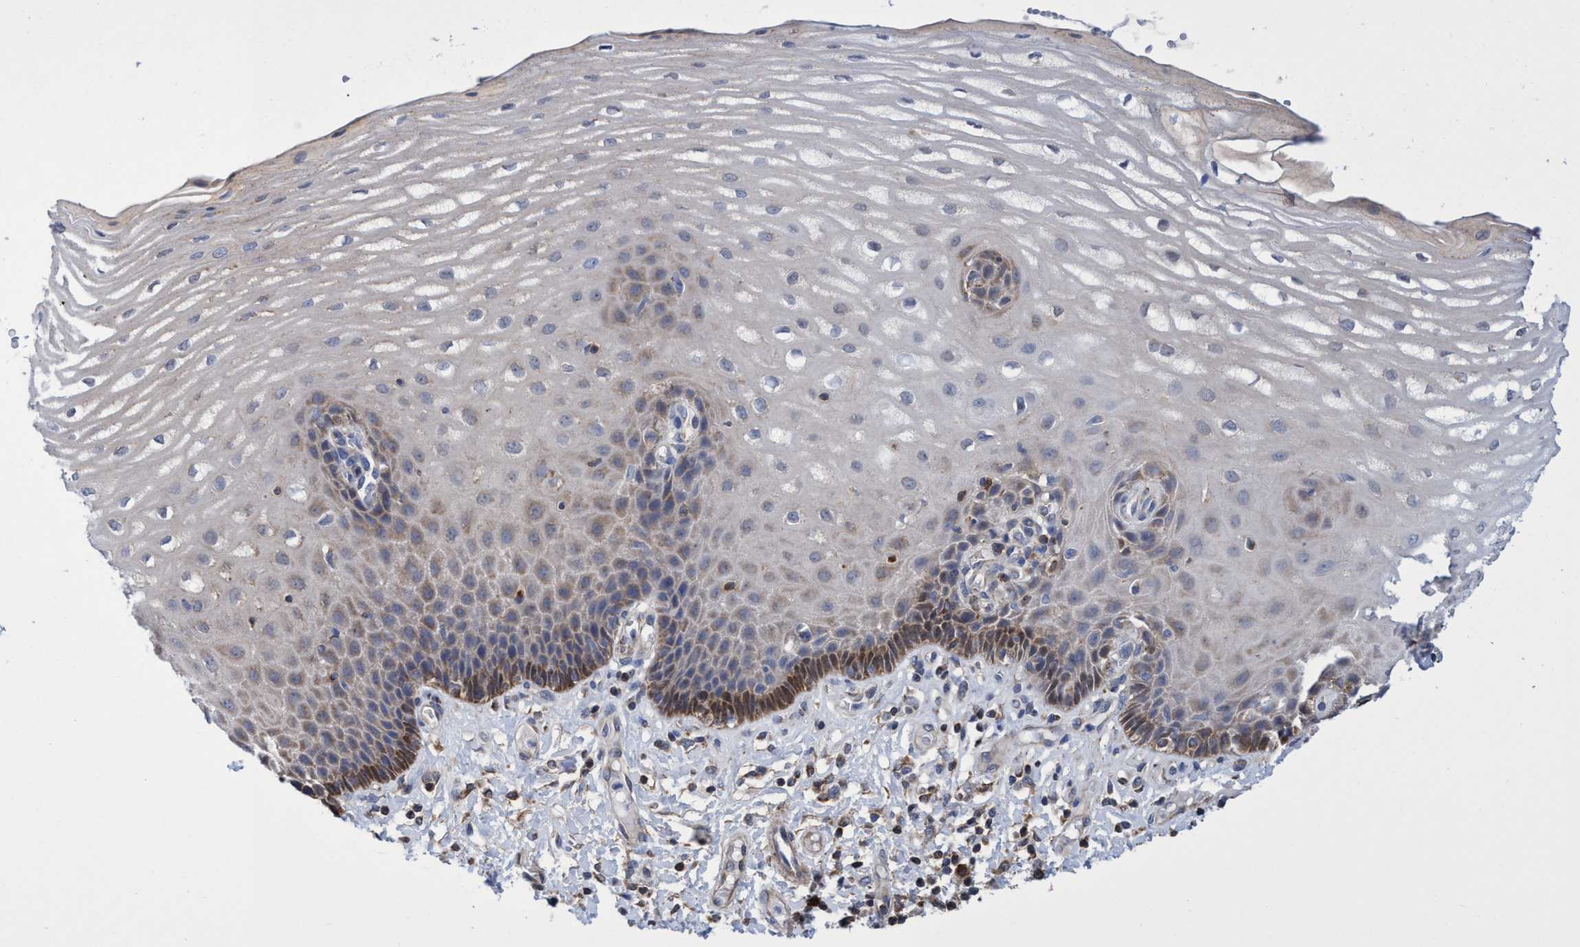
{"staining": {"intensity": "strong", "quantity": "<25%", "location": "cytoplasmic/membranous"}, "tissue": "esophagus", "cell_type": "Squamous epithelial cells", "image_type": "normal", "snomed": [{"axis": "morphology", "description": "Normal tissue, NOS"}, {"axis": "topography", "description": "Esophagus"}], "caption": "Human esophagus stained for a protein (brown) exhibits strong cytoplasmic/membranous positive staining in about <25% of squamous epithelial cells.", "gene": "CRYZ", "patient": {"sex": "male", "age": 54}}